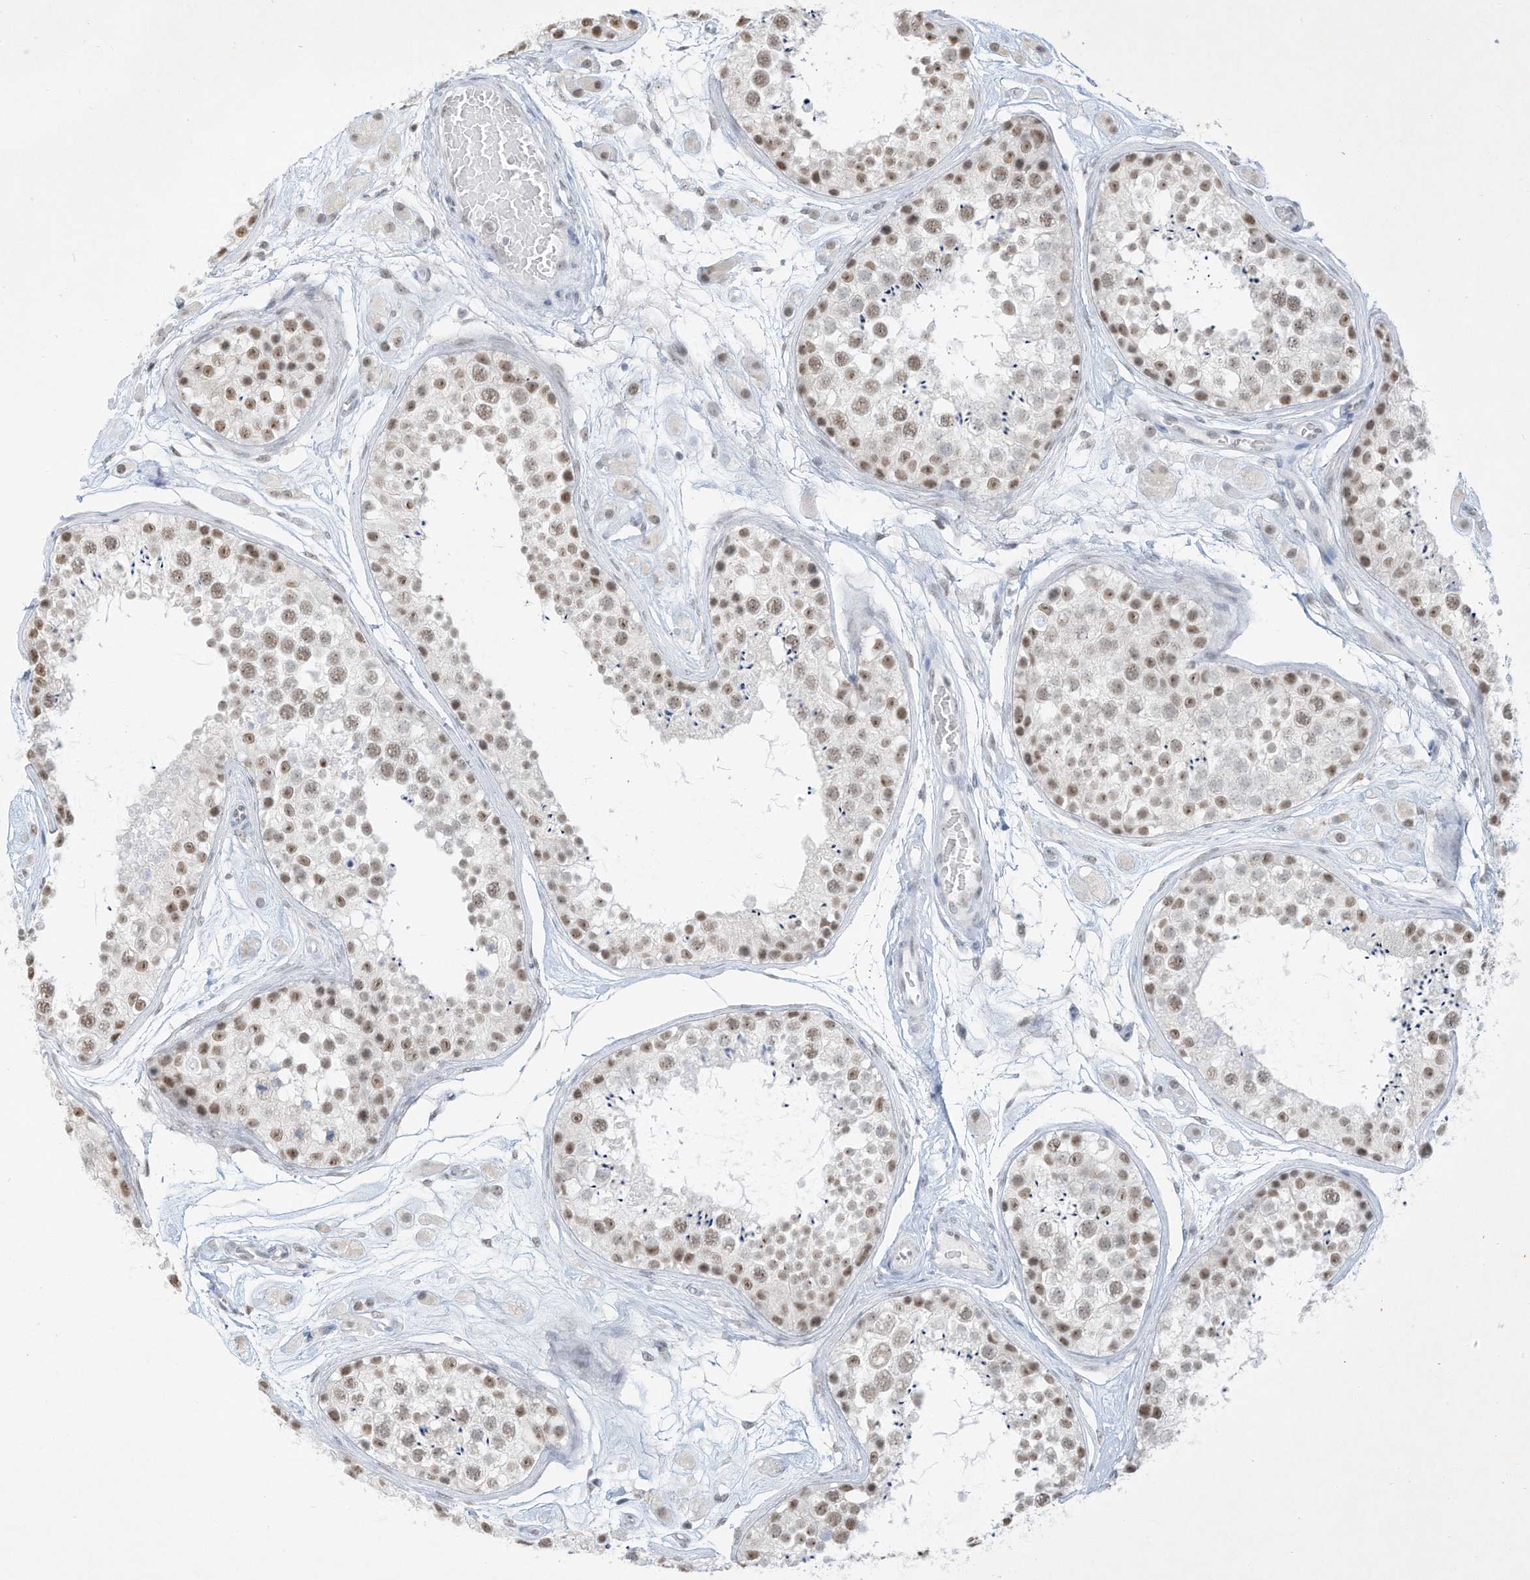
{"staining": {"intensity": "moderate", "quantity": ">75%", "location": "nuclear"}, "tissue": "testis", "cell_type": "Cells in seminiferous ducts", "image_type": "normal", "snomed": [{"axis": "morphology", "description": "Normal tissue, NOS"}, {"axis": "topography", "description": "Testis"}], "caption": "This is a photomicrograph of IHC staining of normal testis, which shows moderate staining in the nuclear of cells in seminiferous ducts.", "gene": "PGC", "patient": {"sex": "male", "age": 25}}